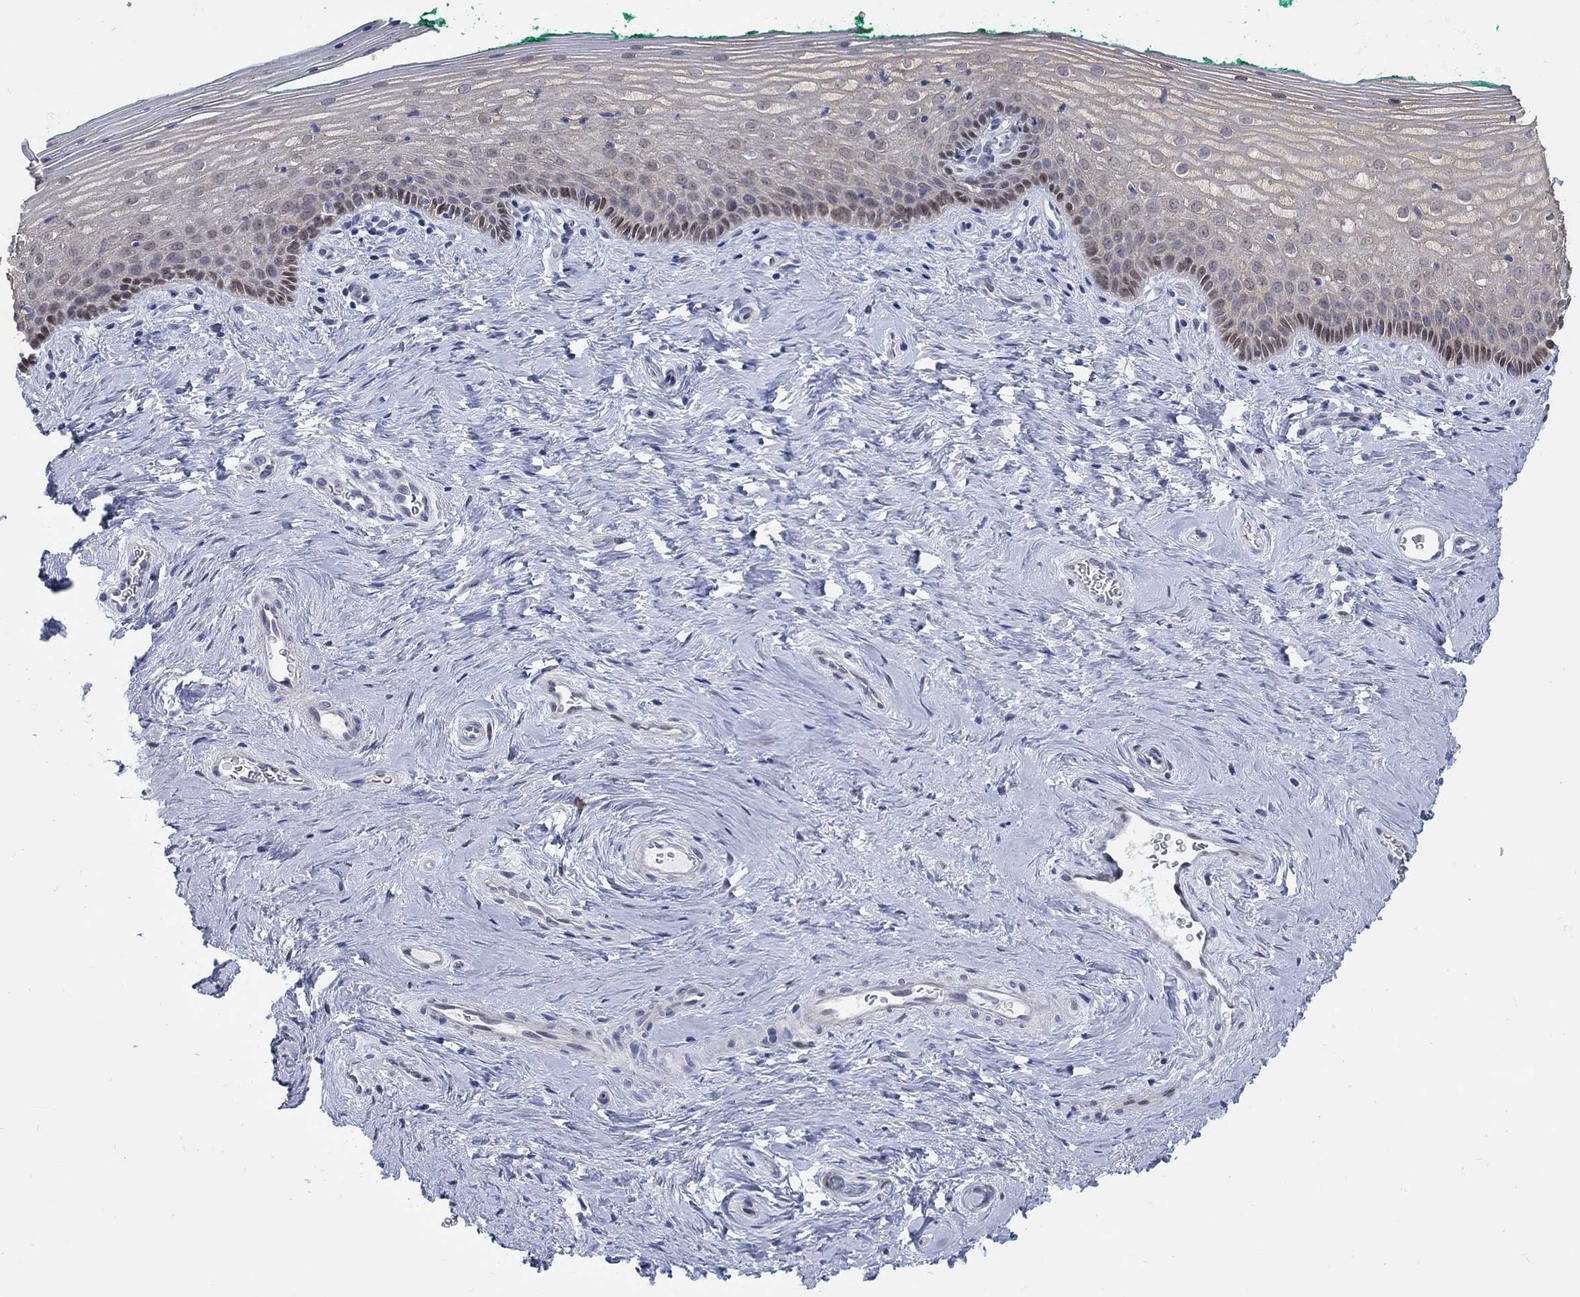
{"staining": {"intensity": "moderate", "quantity": "<25%", "location": "nuclear"}, "tissue": "vagina", "cell_type": "Squamous epithelial cells", "image_type": "normal", "snomed": [{"axis": "morphology", "description": "Normal tissue, NOS"}, {"axis": "topography", "description": "Vagina"}], "caption": "This image reveals immunohistochemistry (IHC) staining of benign vagina, with low moderate nuclear positivity in approximately <25% of squamous epithelial cells.", "gene": "MYO3A", "patient": {"sex": "female", "age": 45}}